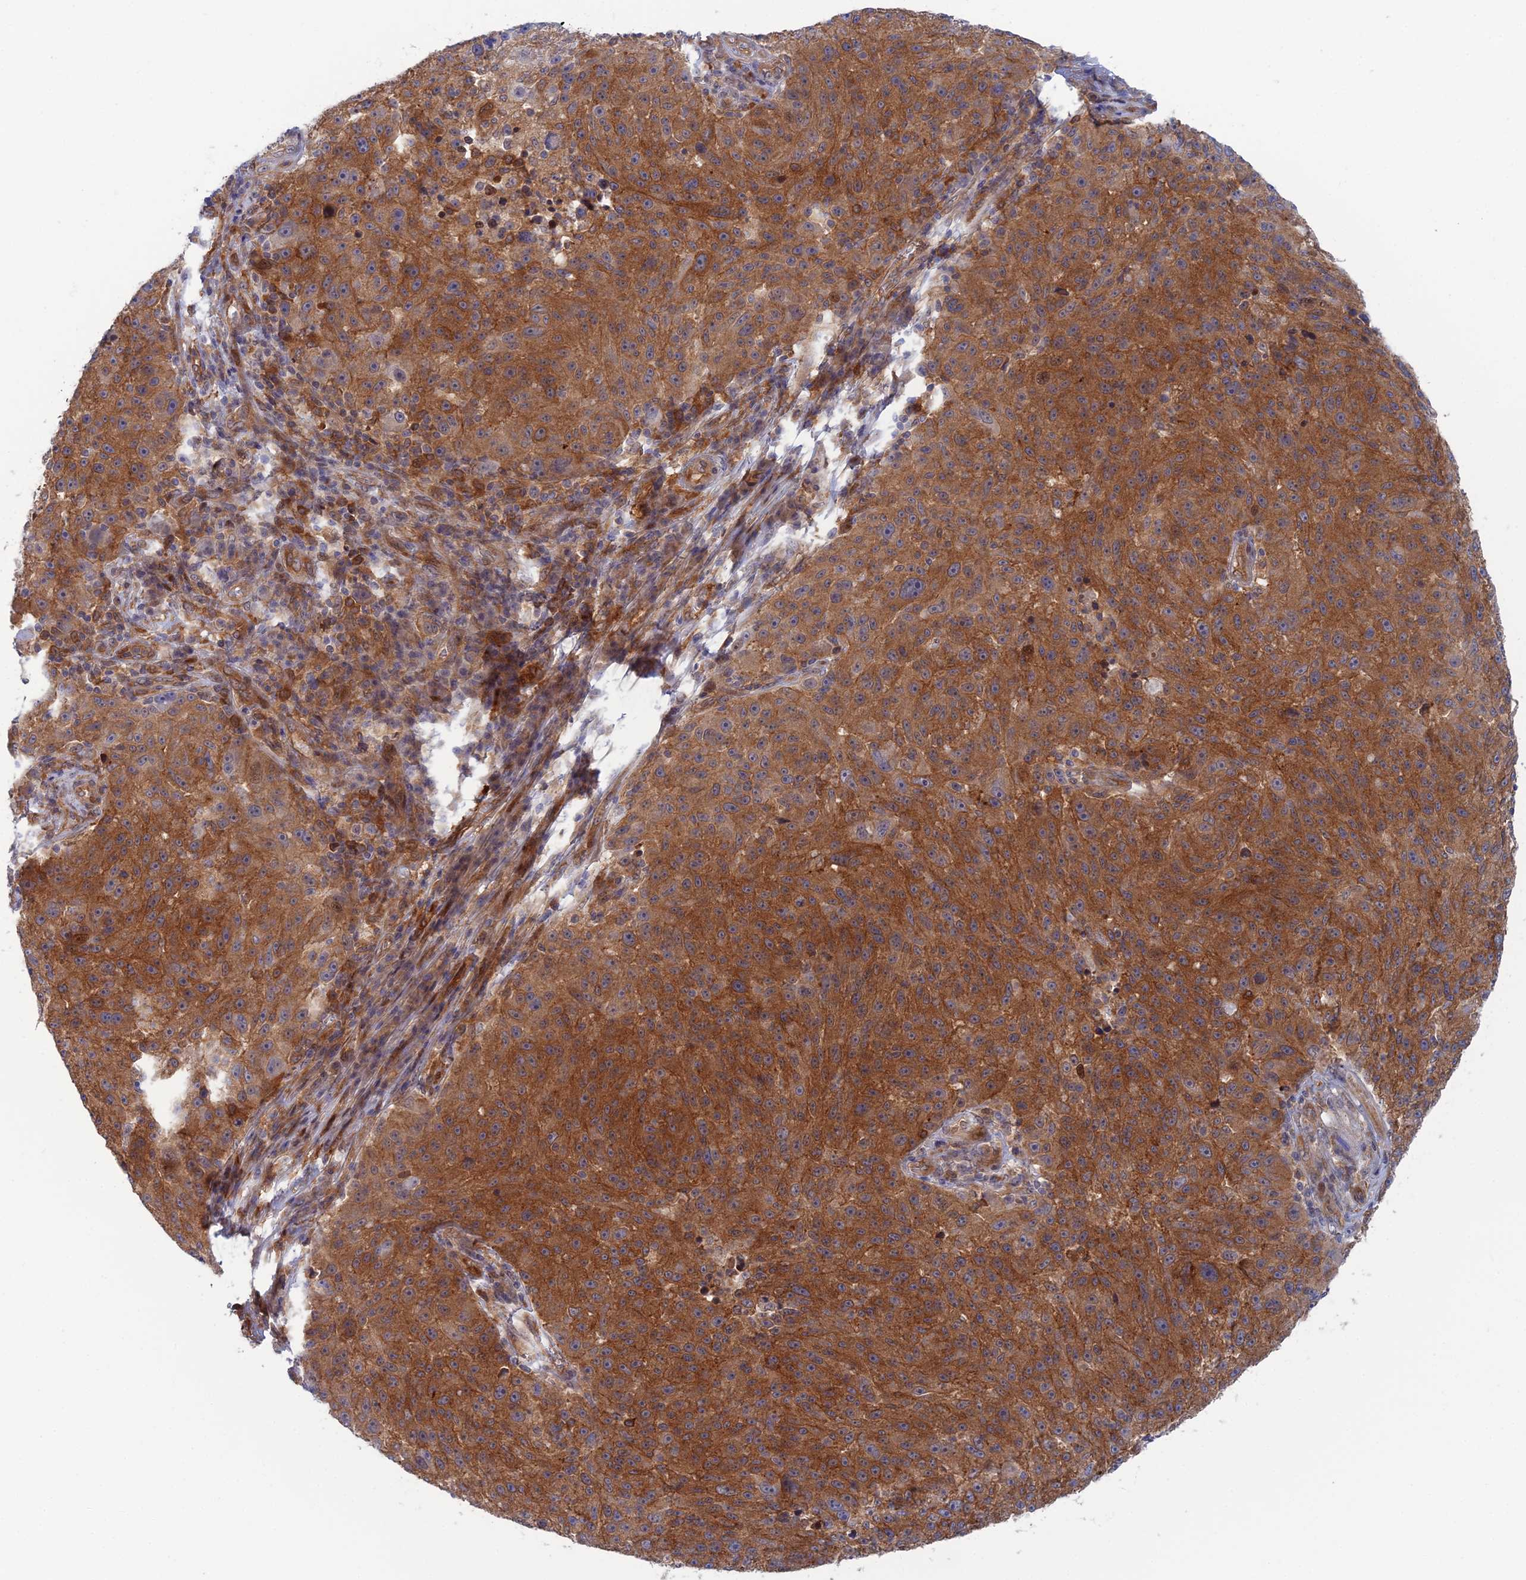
{"staining": {"intensity": "moderate", "quantity": ">75%", "location": "cytoplasmic/membranous"}, "tissue": "melanoma", "cell_type": "Tumor cells", "image_type": "cancer", "snomed": [{"axis": "morphology", "description": "Malignant melanoma, NOS"}, {"axis": "topography", "description": "Skin"}], "caption": "Immunohistochemistry (DAB (3,3'-diaminobenzidine)) staining of melanoma displays moderate cytoplasmic/membranous protein staining in about >75% of tumor cells.", "gene": "ABHD1", "patient": {"sex": "male", "age": 53}}